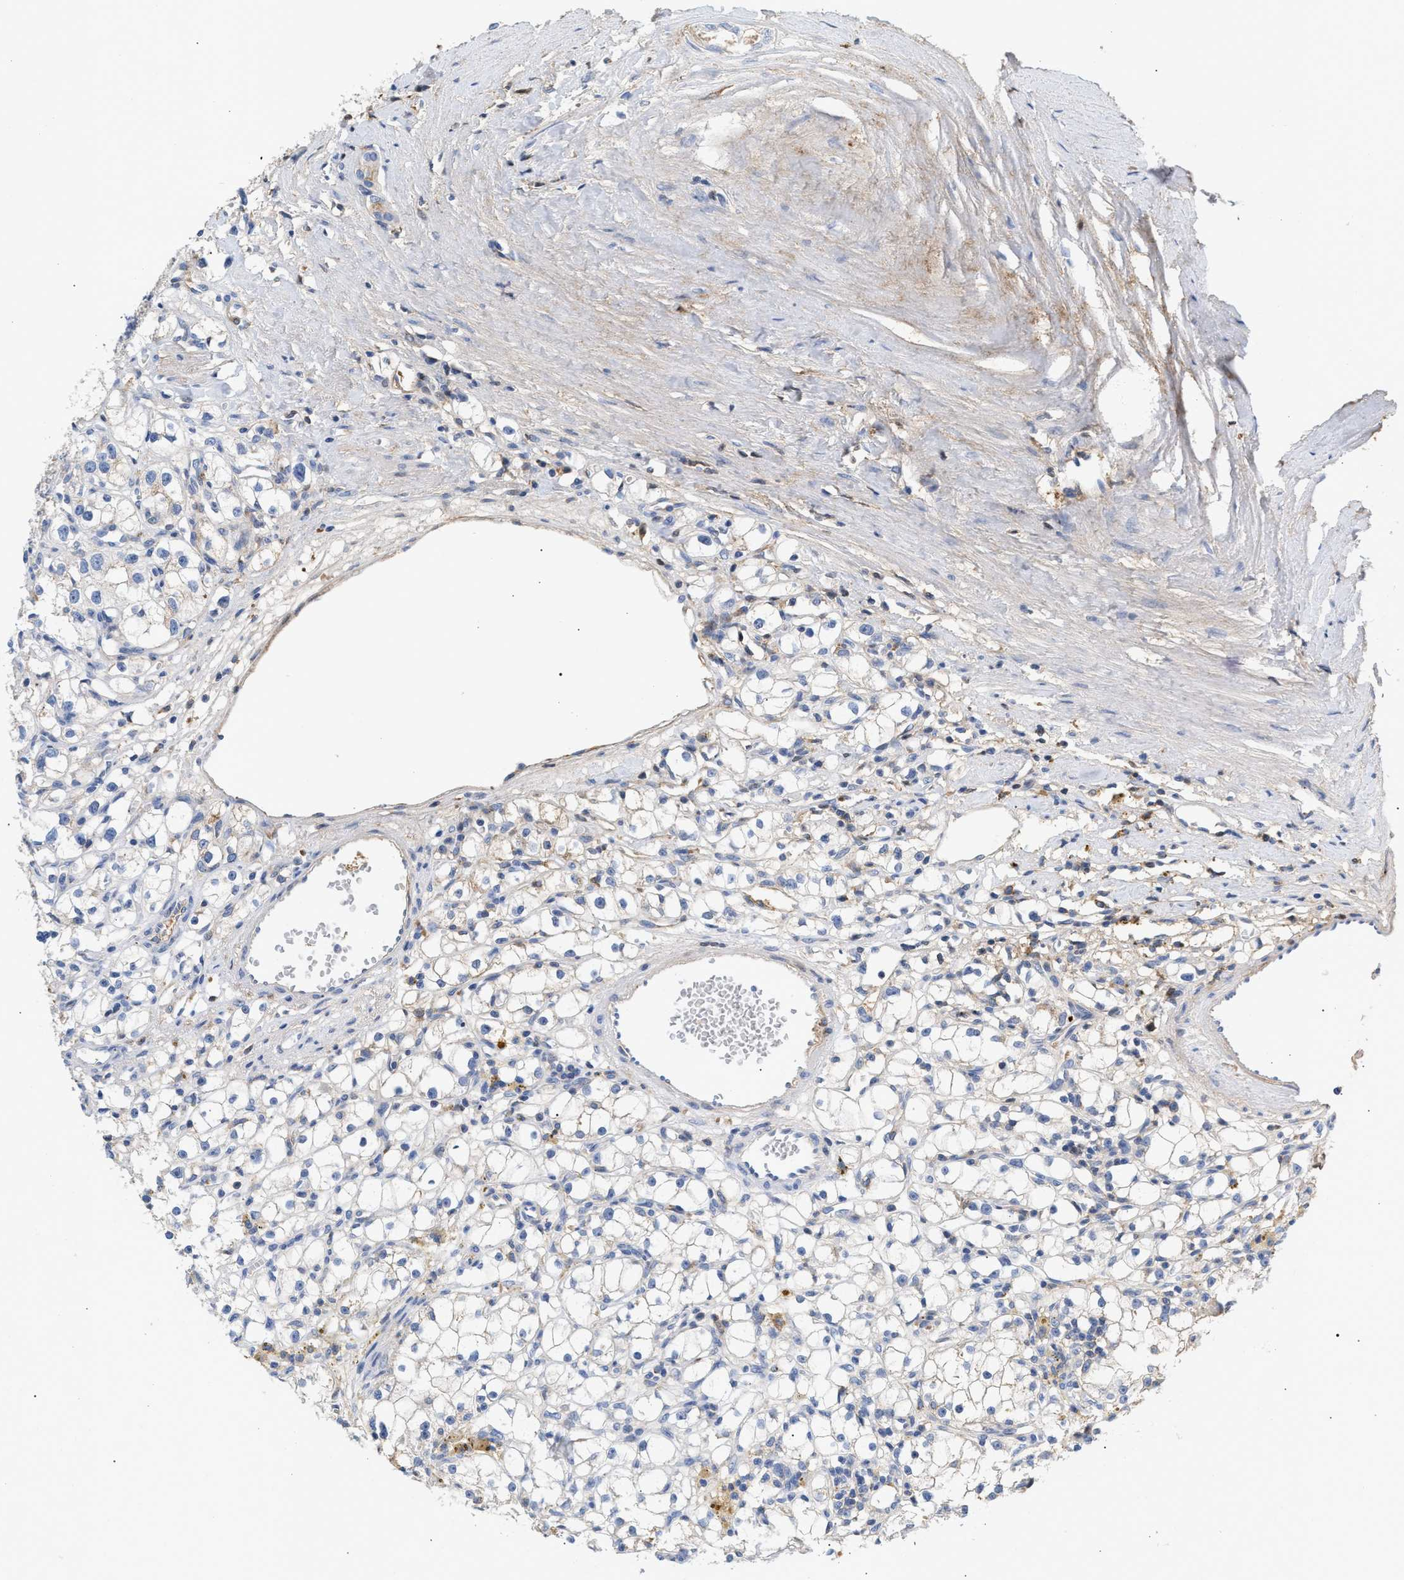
{"staining": {"intensity": "moderate", "quantity": "<25%", "location": "cytoplasmic/membranous"}, "tissue": "renal cancer", "cell_type": "Tumor cells", "image_type": "cancer", "snomed": [{"axis": "morphology", "description": "Adenocarcinoma, NOS"}, {"axis": "topography", "description": "Kidney"}], "caption": "Immunohistochemical staining of human renal cancer (adenocarcinoma) displays low levels of moderate cytoplasmic/membranous protein expression in about <25% of tumor cells.", "gene": "APOH", "patient": {"sex": "male", "age": 56}}